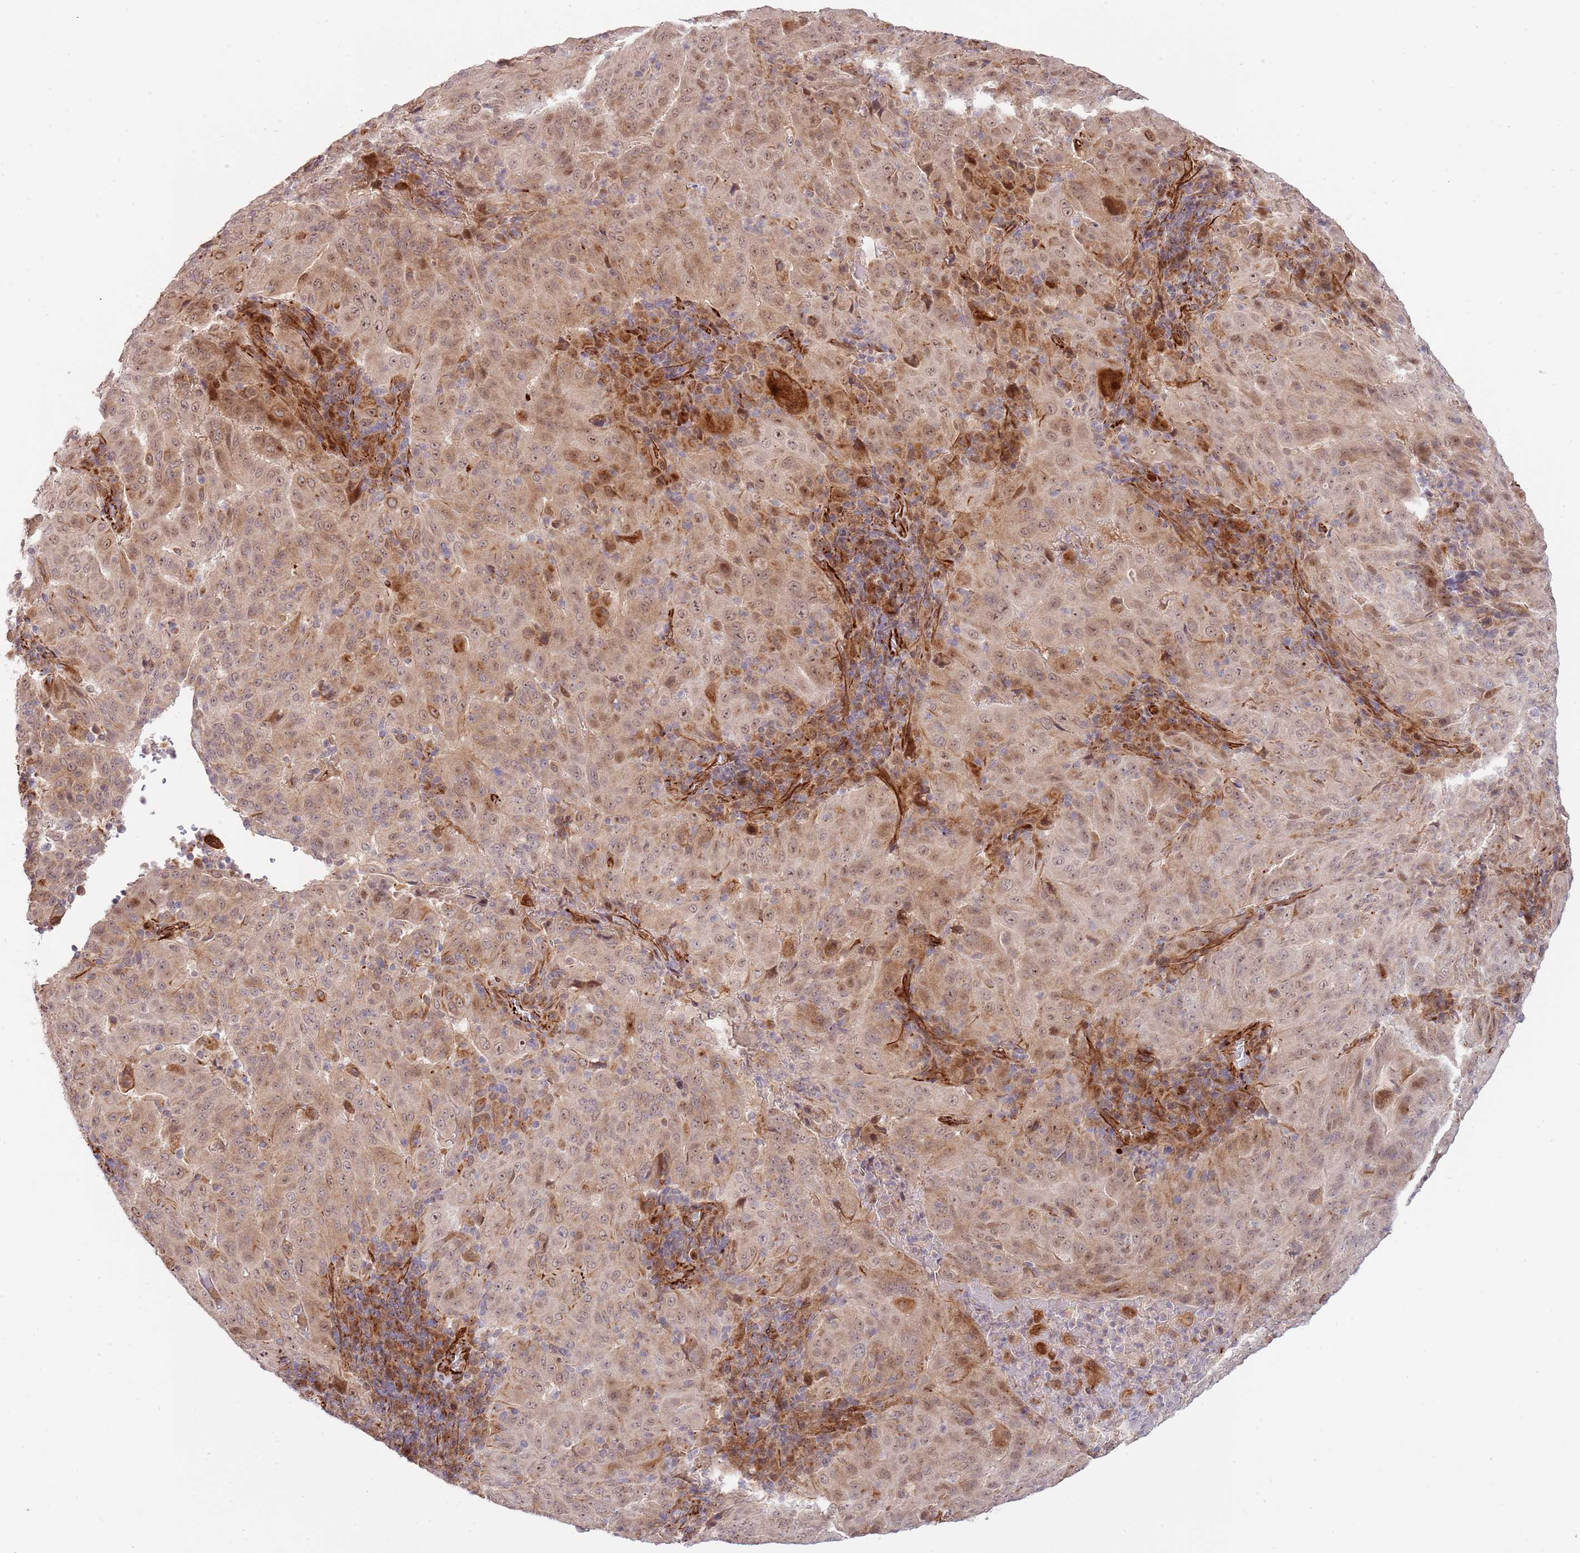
{"staining": {"intensity": "weak", "quantity": ">75%", "location": "cytoplasmic/membranous,nuclear"}, "tissue": "pancreatic cancer", "cell_type": "Tumor cells", "image_type": "cancer", "snomed": [{"axis": "morphology", "description": "Adenocarcinoma, NOS"}, {"axis": "topography", "description": "Pancreas"}], "caption": "Pancreatic cancer tissue exhibits weak cytoplasmic/membranous and nuclear positivity in about >75% of tumor cells The staining was performed using DAB to visualize the protein expression in brown, while the nuclei were stained in blue with hematoxylin (Magnification: 20x).", "gene": "NEK3", "patient": {"sex": "male", "age": 63}}